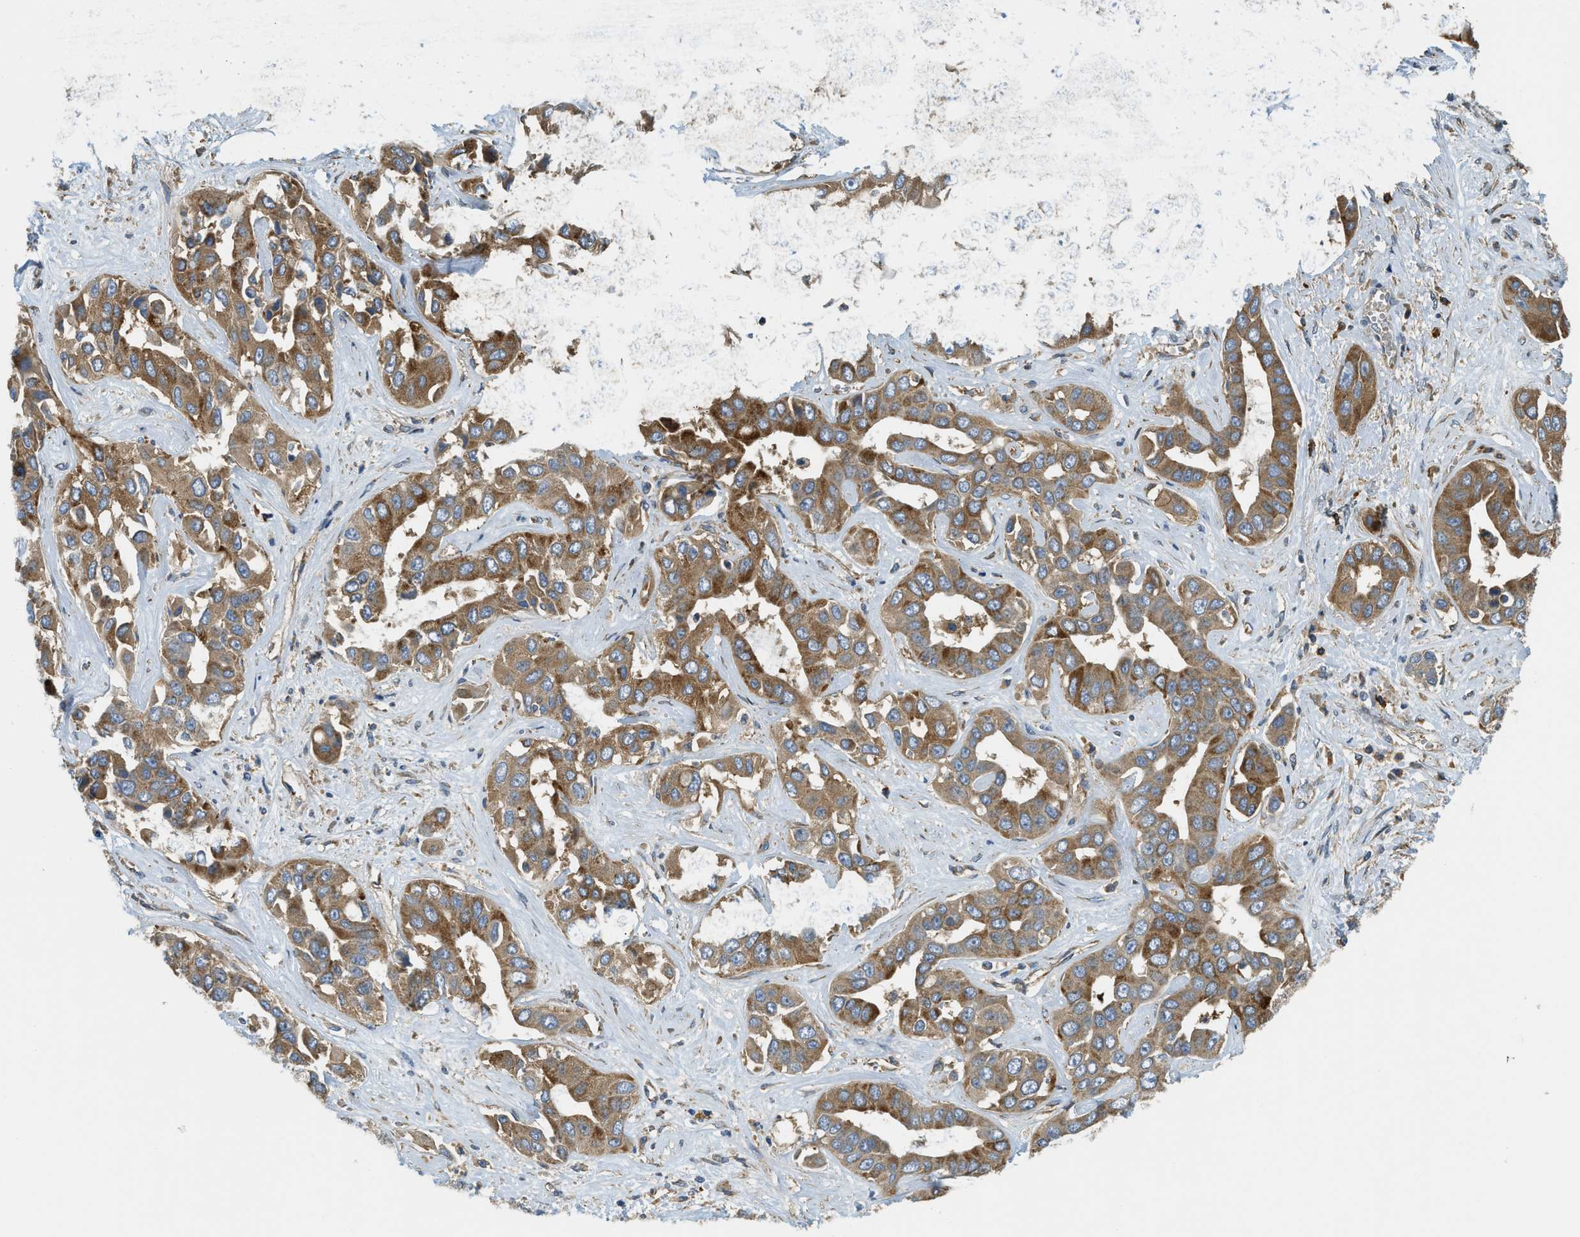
{"staining": {"intensity": "moderate", "quantity": ">75%", "location": "cytoplasmic/membranous"}, "tissue": "liver cancer", "cell_type": "Tumor cells", "image_type": "cancer", "snomed": [{"axis": "morphology", "description": "Cholangiocarcinoma"}, {"axis": "topography", "description": "Liver"}], "caption": "The micrograph exhibits a brown stain indicating the presence of a protein in the cytoplasmic/membranous of tumor cells in liver cancer.", "gene": "BAG4", "patient": {"sex": "female", "age": 52}}